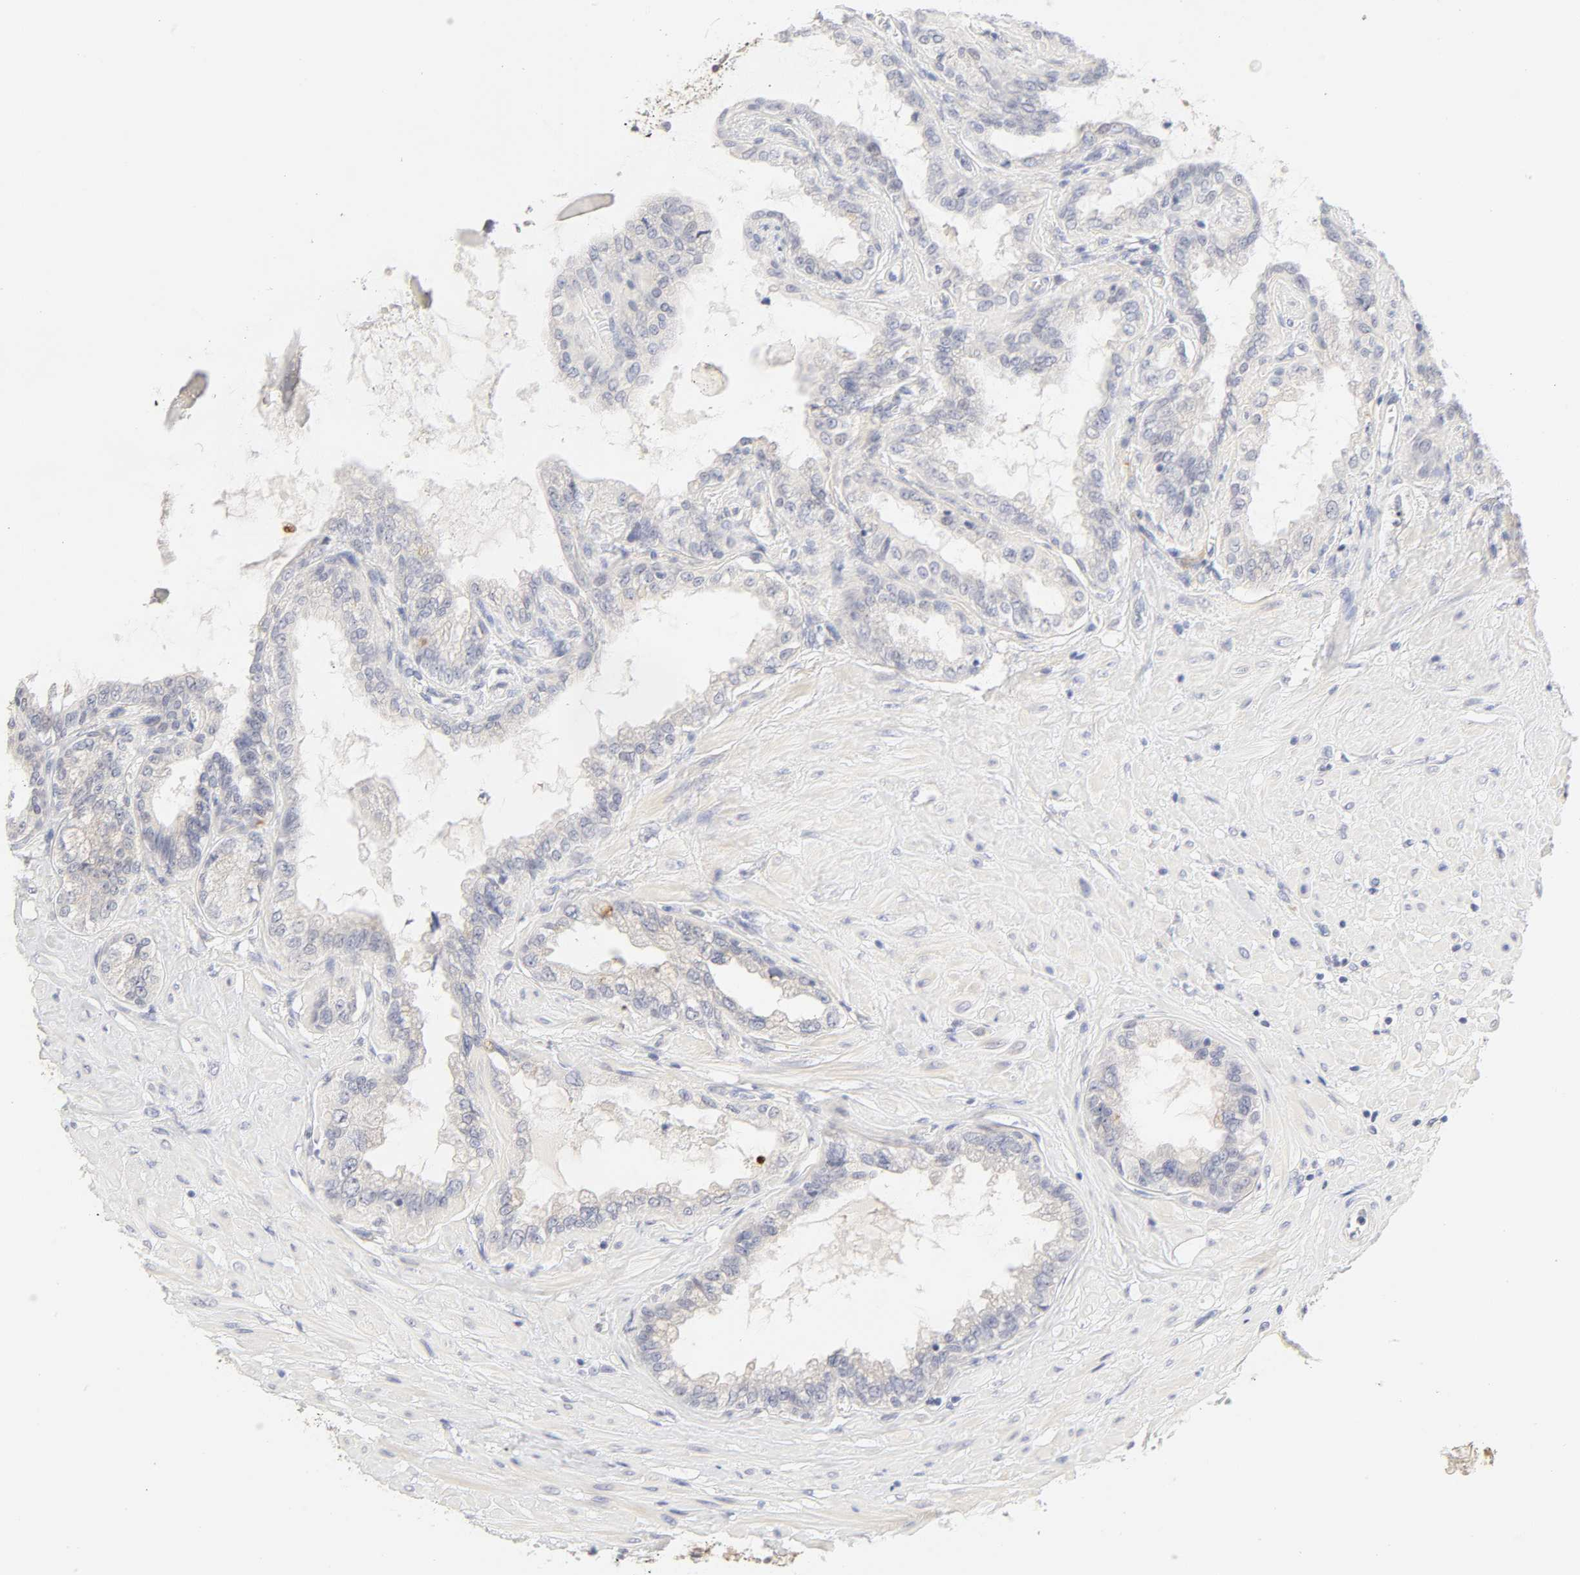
{"staining": {"intensity": "negative", "quantity": "none", "location": "none"}, "tissue": "seminal vesicle", "cell_type": "Glandular cells", "image_type": "normal", "snomed": [{"axis": "morphology", "description": "Normal tissue, NOS"}, {"axis": "morphology", "description": "Inflammation, NOS"}, {"axis": "topography", "description": "Urinary bladder"}, {"axis": "topography", "description": "Prostate"}, {"axis": "topography", "description": "Seminal veicle"}], "caption": "Immunohistochemistry (IHC) of normal human seminal vesicle exhibits no expression in glandular cells.", "gene": "CYP4B1", "patient": {"sex": "male", "age": 82}}